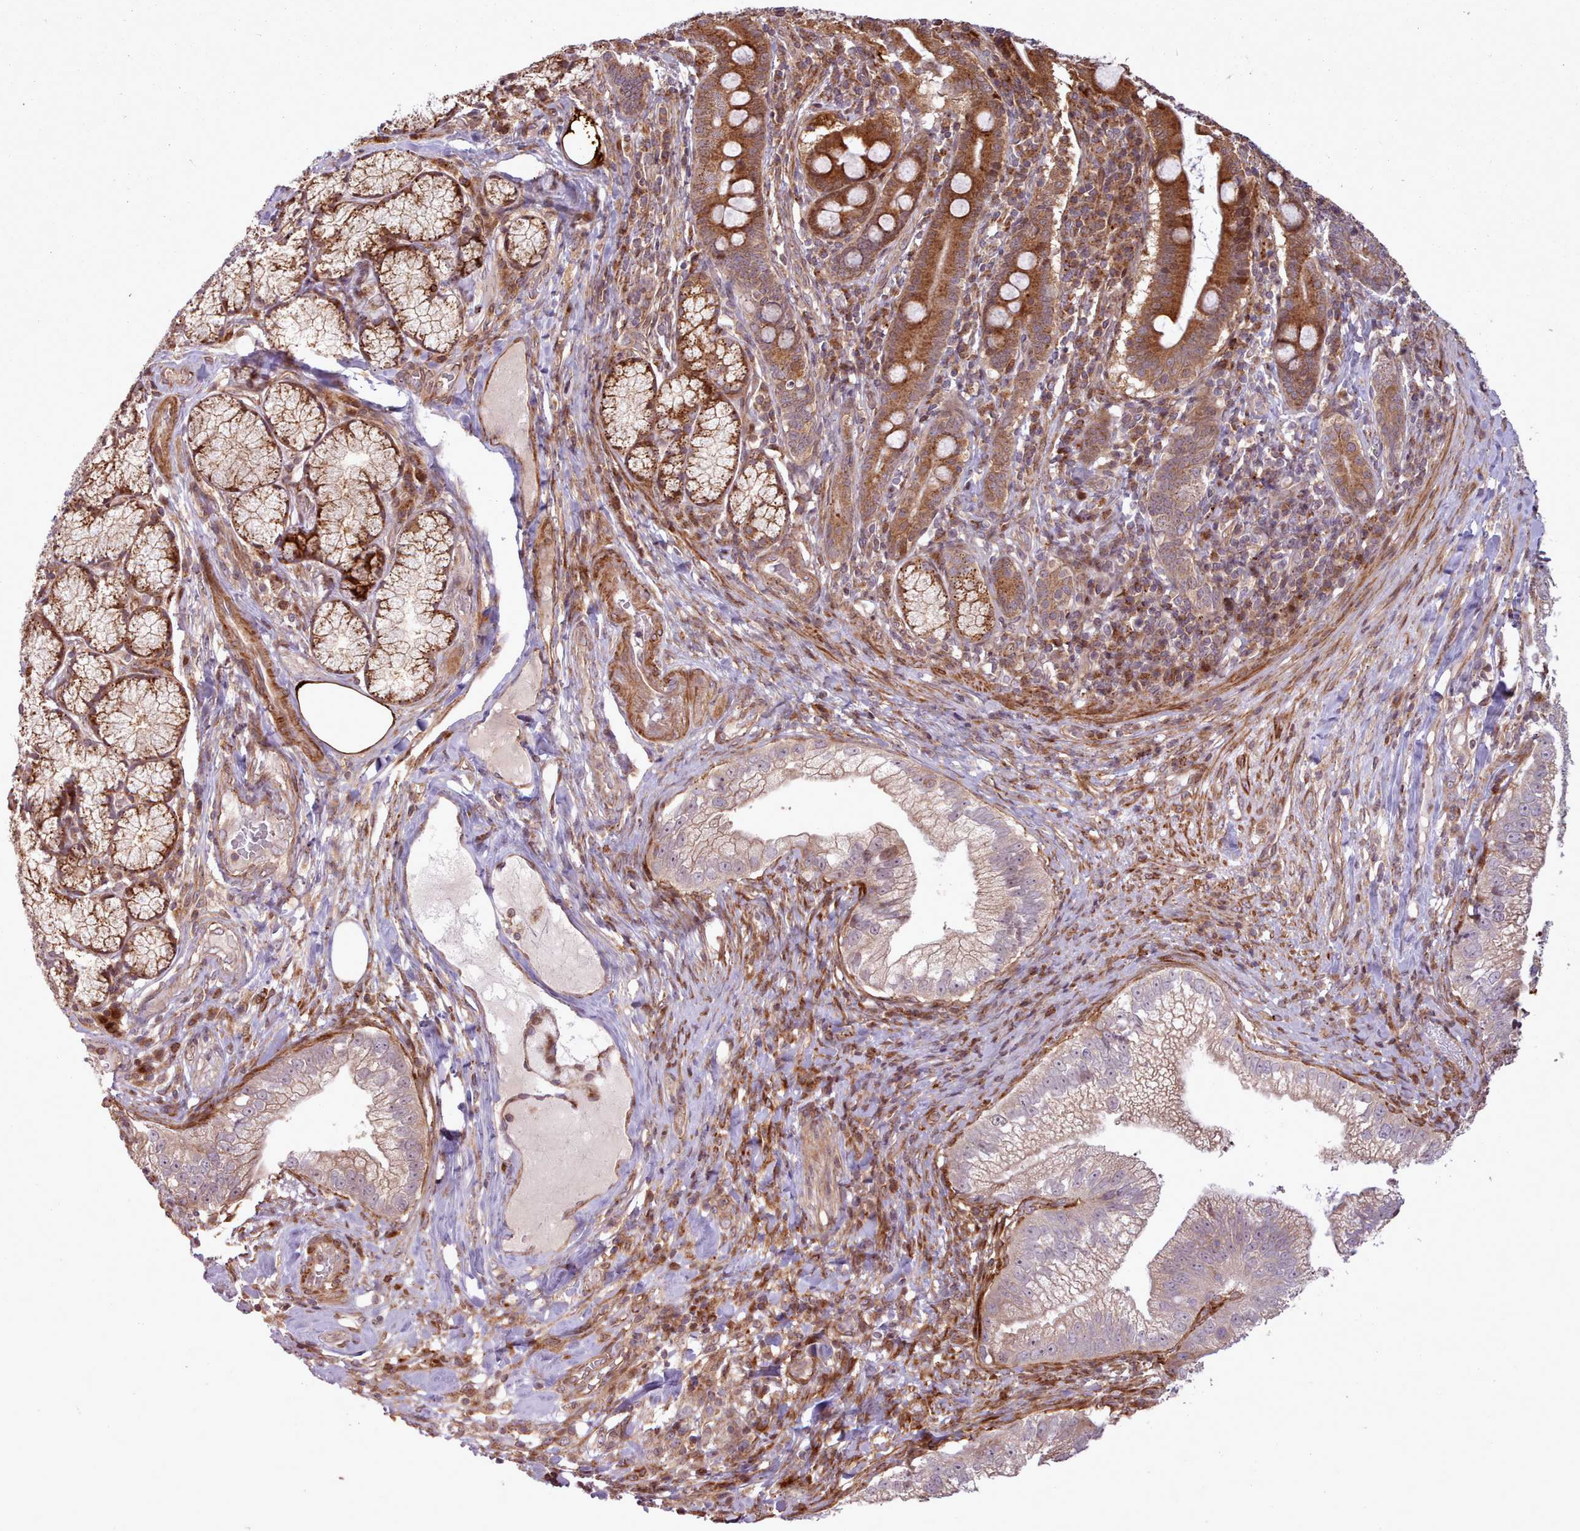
{"staining": {"intensity": "strong", "quantity": ">75%", "location": "cytoplasmic/membranous"}, "tissue": "pancreatic cancer", "cell_type": "Tumor cells", "image_type": "cancer", "snomed": [{"axis": "morphology", "description": "Adenocarcinoma, NOS"}, {"axis": "topography", "description": "Pancreas"}], "caption": "Pancreatic cancer (adenocarcinoma) stained for a protein (brown) displays strong cytoplasmic/membranous positive expression in approximately >75% of tumor cells.", "gene": "NLRP7", "patient": {"sex": "male", "age": 70}}